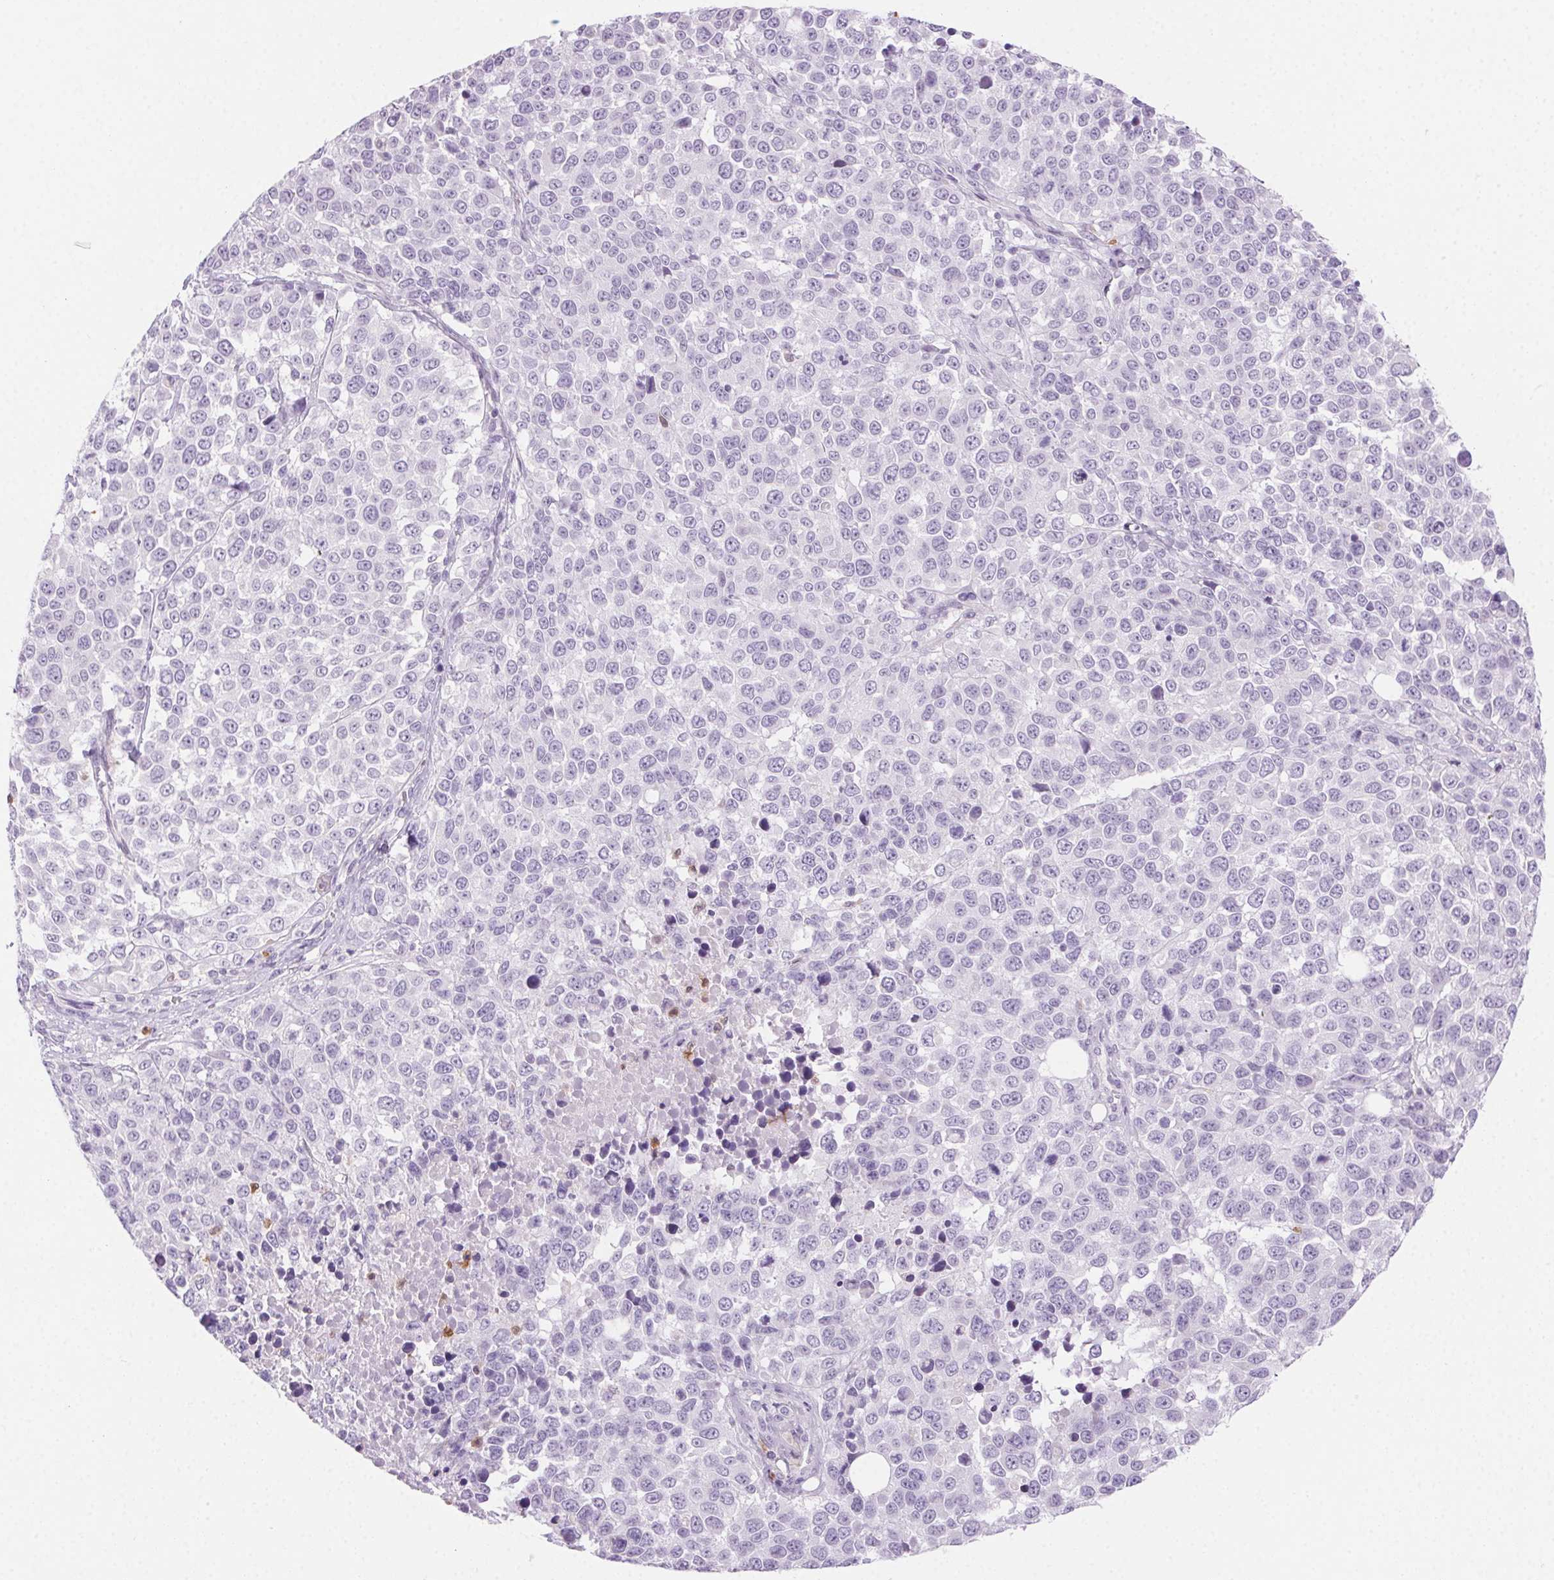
{"staining": {"intensity": "negative", "quantity": "none", "location": "none"}, "tissue": "melanoma", "cell_type": "Tumor cells", "image_type": "cancer", "snomed": [{"axis": "morphology", "description": "Malignant melanoma, Metastatic site"}, {"axis": "topography", "description": "Skin"}], "caption": "Immunohistochemical staining of melanoma shows no significant positivity in tumor cells. (DAB immunohistochemistry (IHC) with hematoxylin counter stain).", "gene": "TMEM45A", "patient": {"sex": "male", "age": 84}}